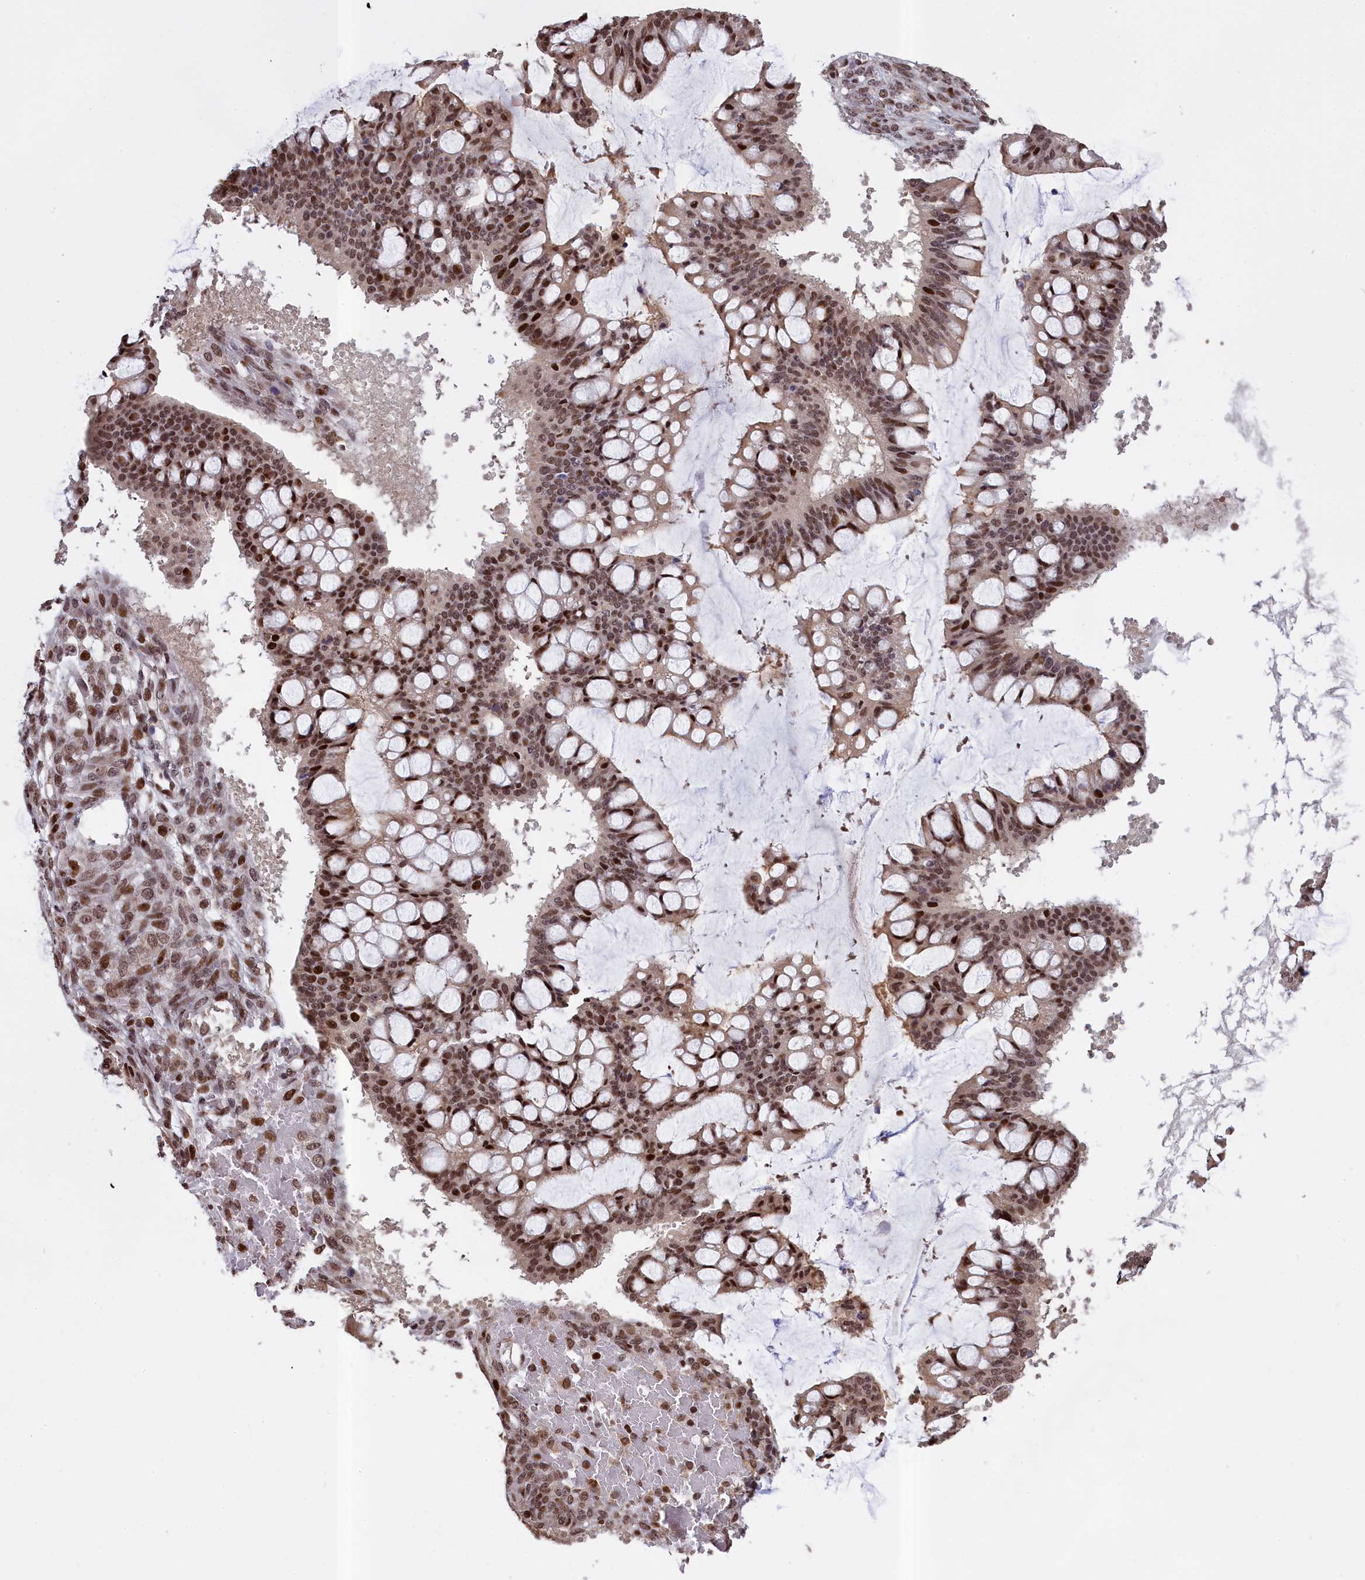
{"staining": {"intensity": "moderate", "quantity": ">75%", "location": "nuclear"}, "tissue": "ovarian cancer", "cell_type": "Tumor cells", "image_type": "cancer", "snomed": [{"axis": "morphology", "description": "Cystadenocarcinoma, mucinous, NOS"}, {"axis": "topography", "description": "Ovary"}], "caption": "The photomicrograph displays immunohistochemical staining of ovarian cancer (mucinous cystadenocarcinoma). There is moderate nuclear expression is seen in approximately >75% of tumor cells.", "gene": "RELB", "patient": {"sex": "female", "age": 73}}